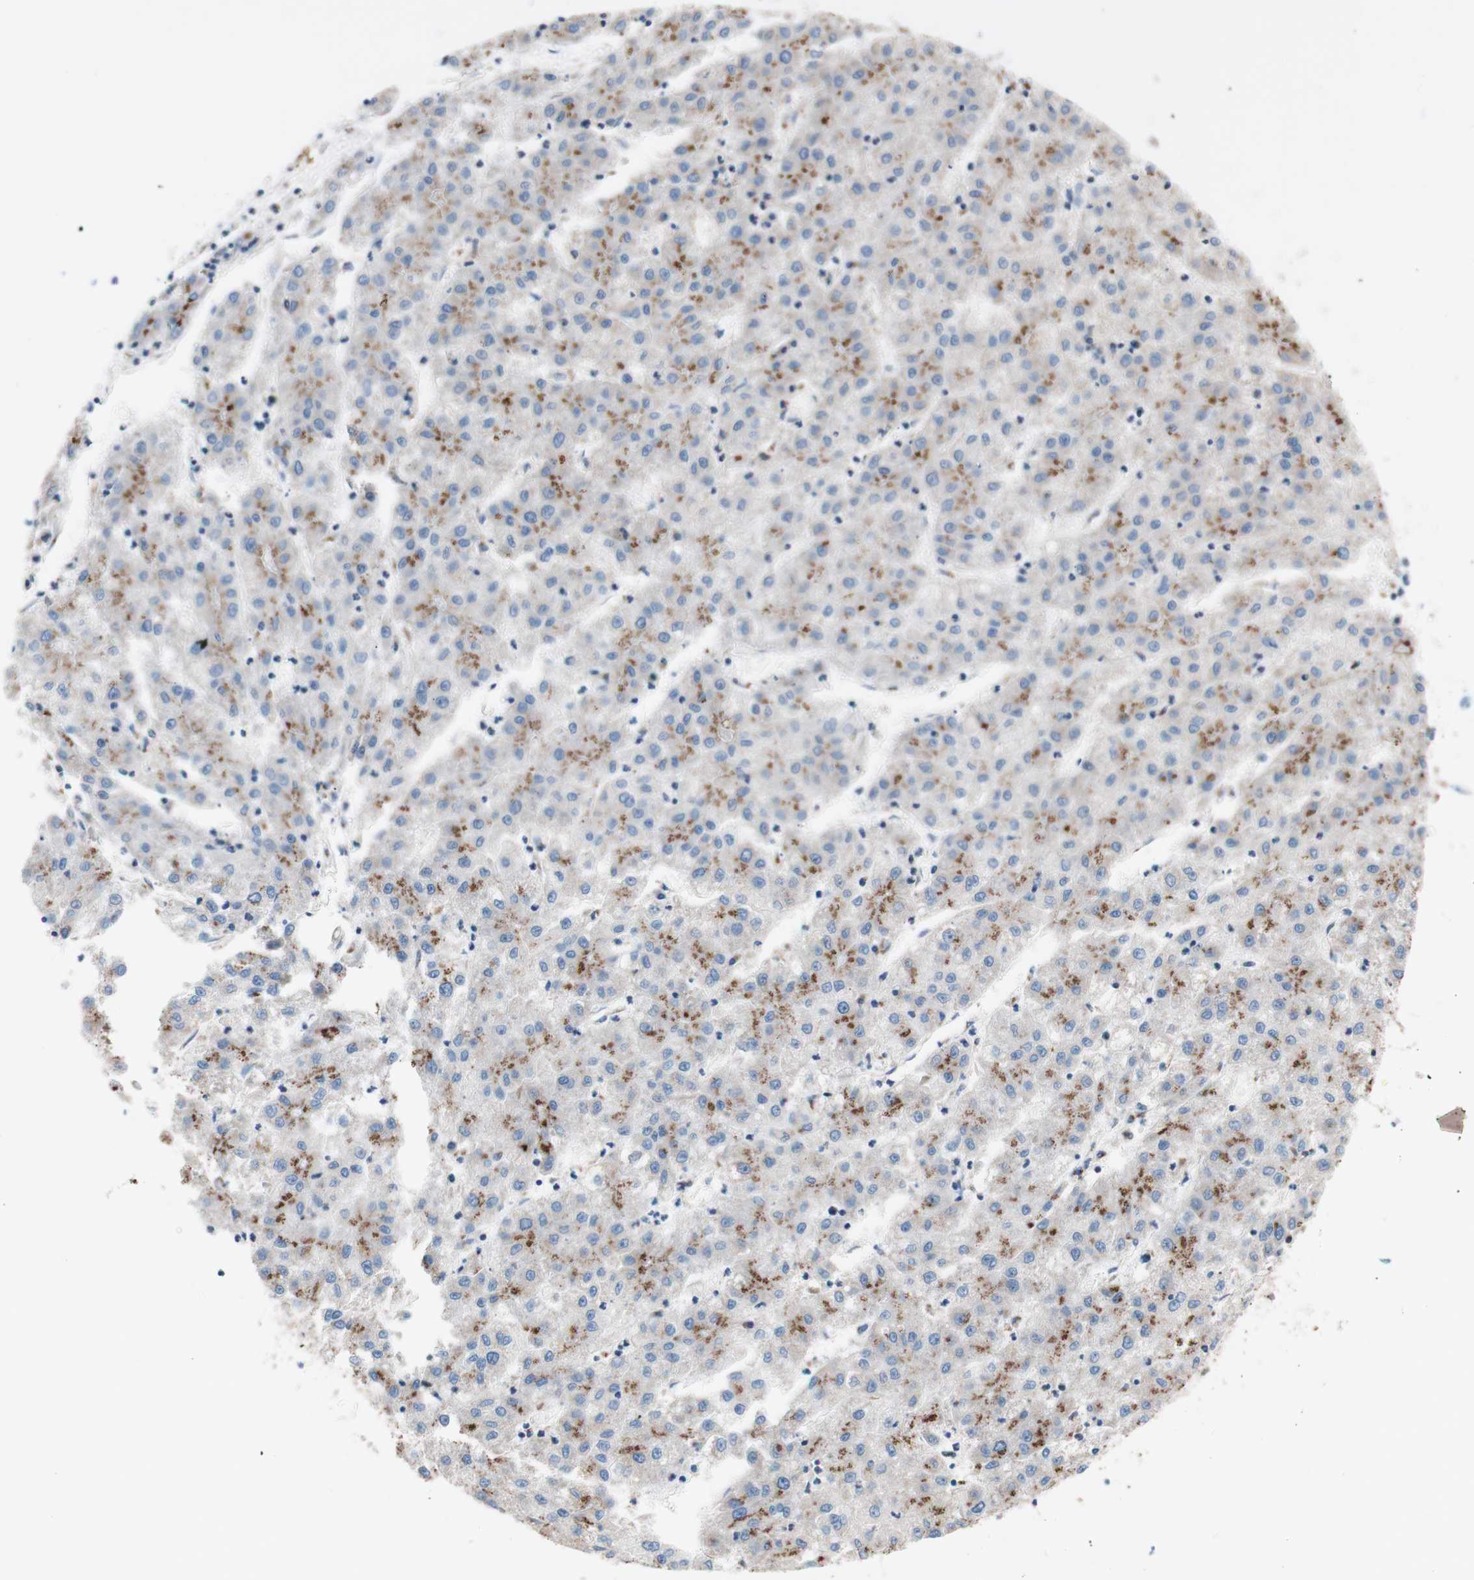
{"staining": {"intensity": "weak", "quantity": "25%-75%", "location": "cytoplasmic/membranous"}, "tissue": "liver cancer", "cell_type": "Tumor cells", "image_type": "cancer", "snomed": [{"axis": "morphology", "description": "Carcinoma, Hepatocellular, NOS"}, {"axis": "topography", "description": "Liver"}], "caption": "The micrograph exhibits a brown stain indicating the presence of a protein in the cytoplasmic/membranous of tumor cells in liver cancer (hepatocellular carcinoma).", "gene": "GALNT2", "patient": {"sex": "male", "age": 72}}